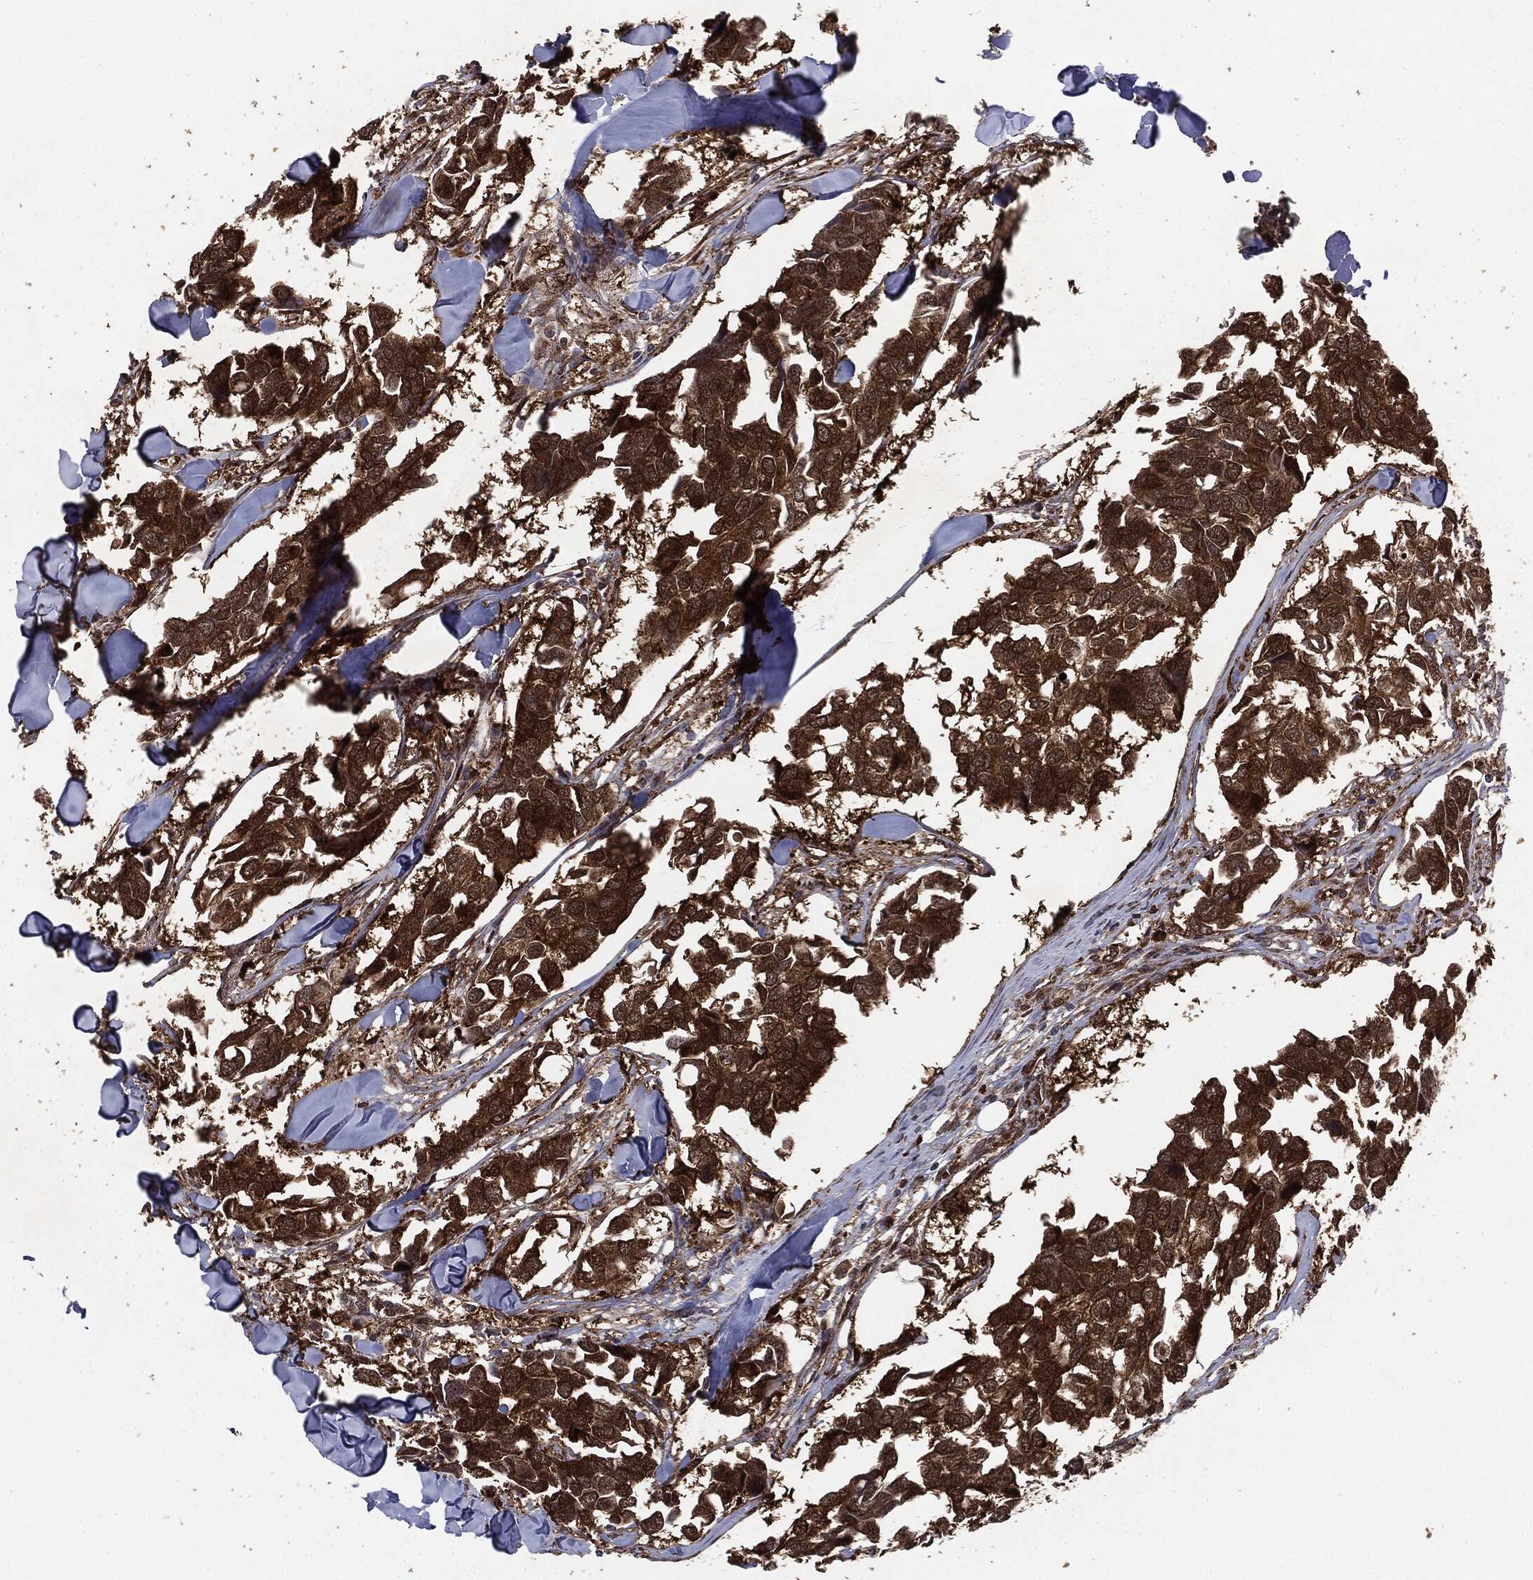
{"staining": {"intensity": "strong", "quantity": ">75%", "location": "cytoplasmic/membranous"}, "tissue": "breast cancer", "cell_type": "Tumor cells", "image_type": "cancer", "snomed": [{"axis": "morphology", "description": "Duct carcinoma"}, {"axis": "topography", "description": "Breast"}], "caption": "Tumor cells display high levels of strong cytoplasmic/membranous staining in about >75% of cells in human breast intraductal carcinoma.", "gene": "NME1", "patient": {"sex": "female", "age": 83}}